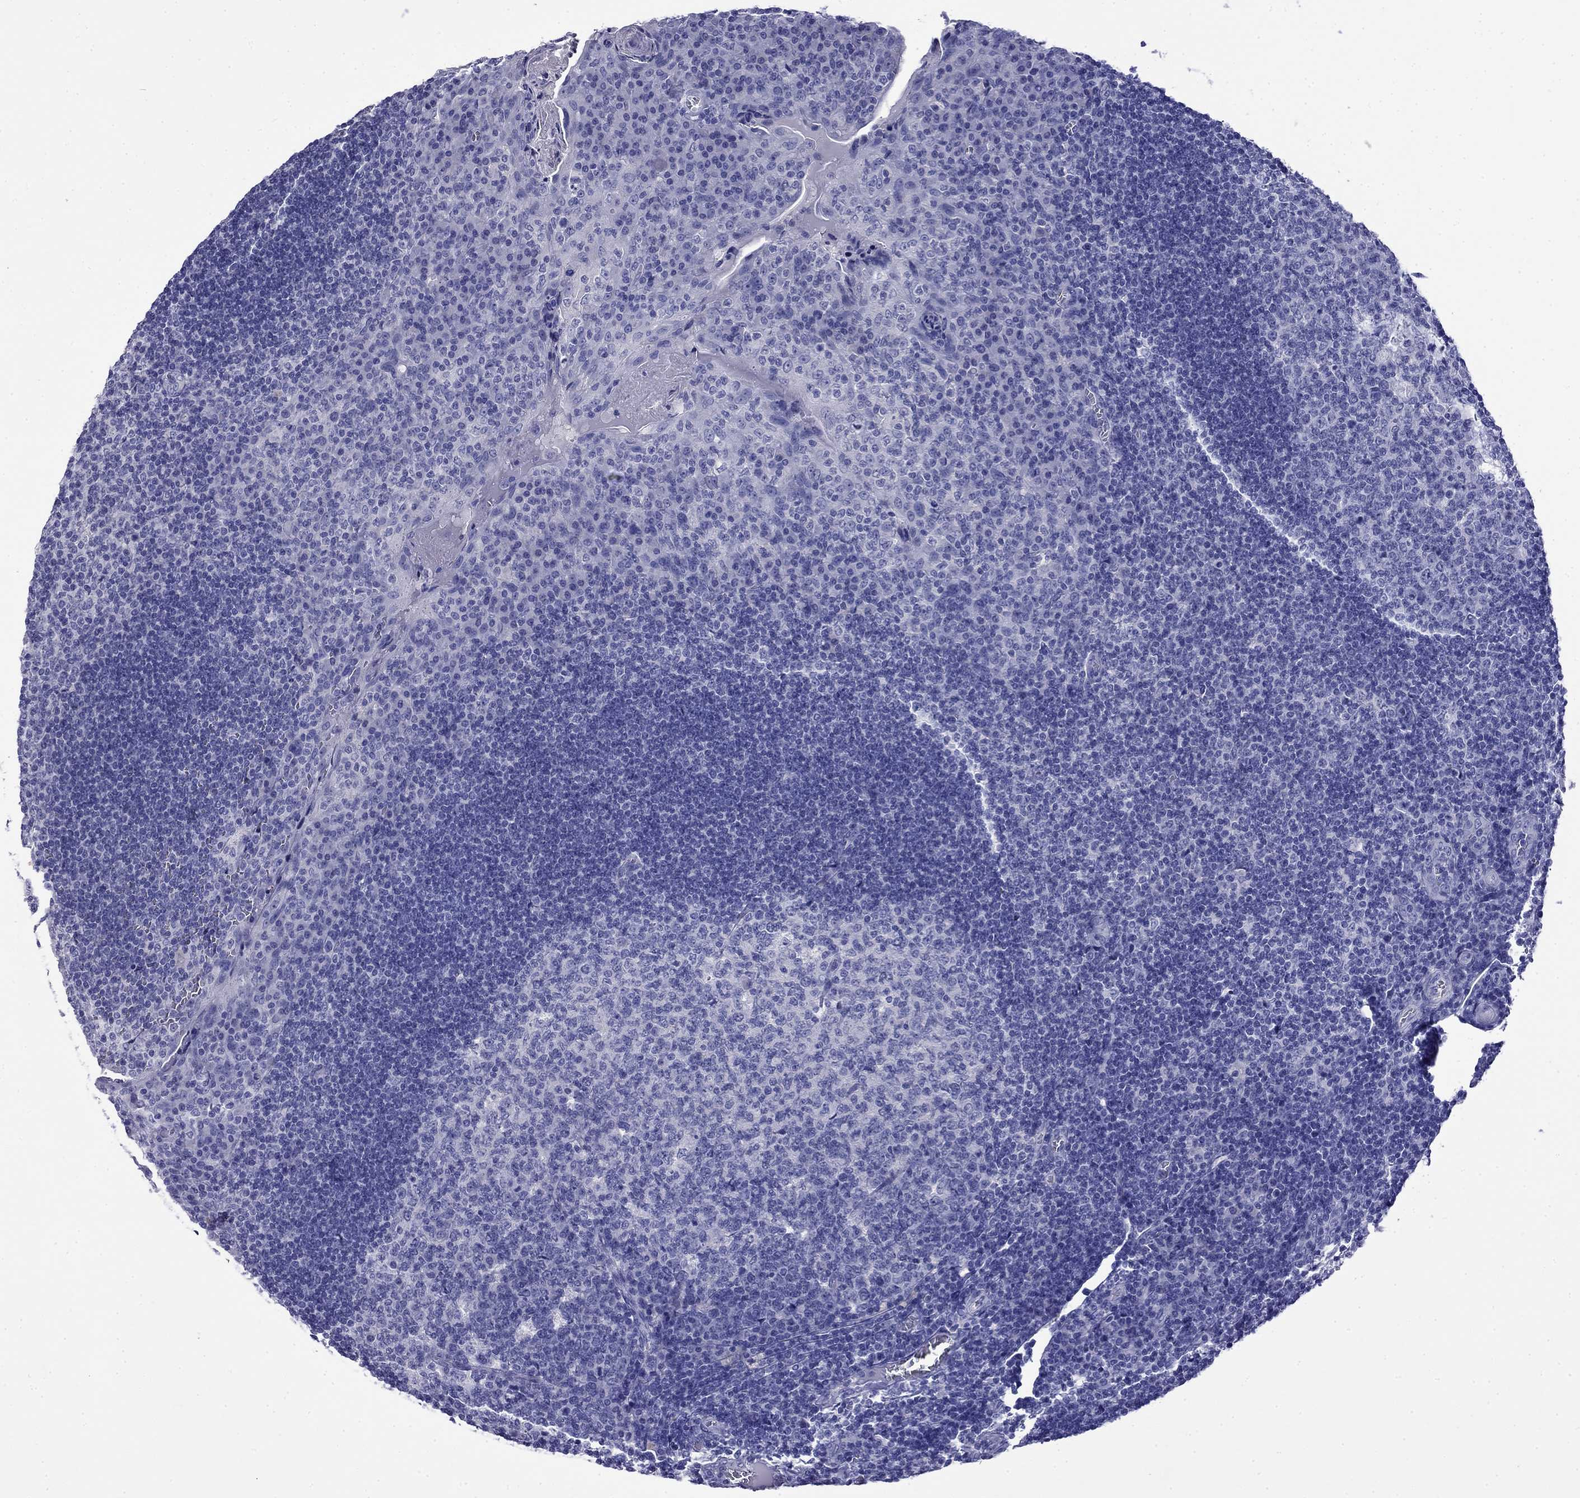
{"staining": {"intensity": "negative", "quantity": "none", "location": "none"}, "tissue": "tonsil", "cell_type": "Germinal center cells", "image_type": "normal", "snomed": [{"axis": "morphology", "description": "Normal tissue, NOS"}, {"axis": "topography", "description": "Tonsil"}], "caption": "The photomicrograph displays no staining of germinal center cells in unremarkable tonsil.", "gene": "MYO15A", "patient": {"sex": "male", "age": 17}}